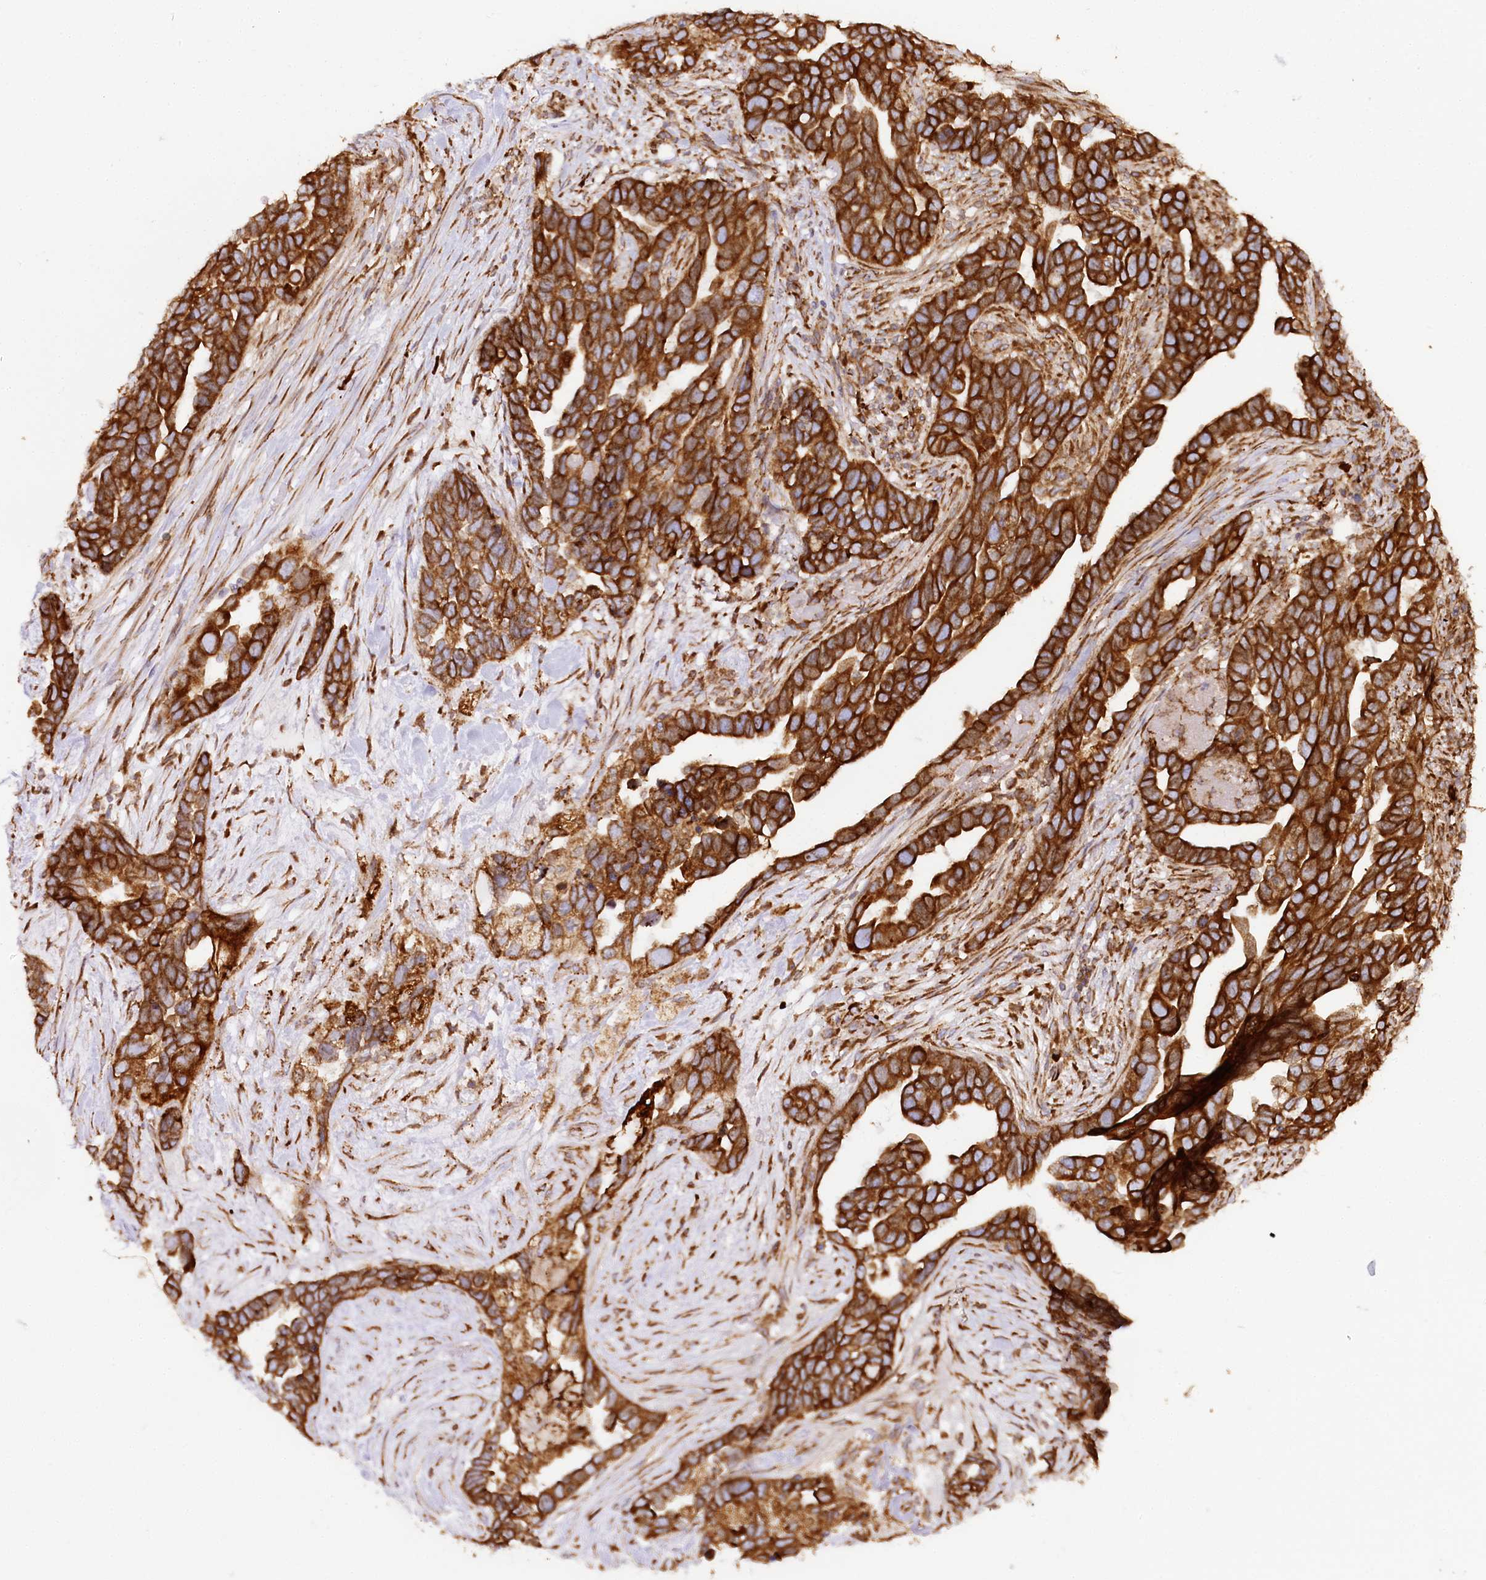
{"staining": {"intensity": "strong", "quantity": ">75%", "location": "cytoplasmic/membranous"}, "tissue": "ovarian cancer", "cell_type": "Tumor cells", "image_type": "cancer", "snomed": [{"axis": "morphology", "description": "Cystadenocarcinoma, serous, NOS"}, {"axis": "topography", "description": "Ovary"}], "caption": "Protein expression analysis of human ovarian cancer reveals strong cytoplasmic/membranous staining in approximately >75% of tumor cells.", "gene": "CNPY2", "patient": {"sex": "female", "age": 54}}